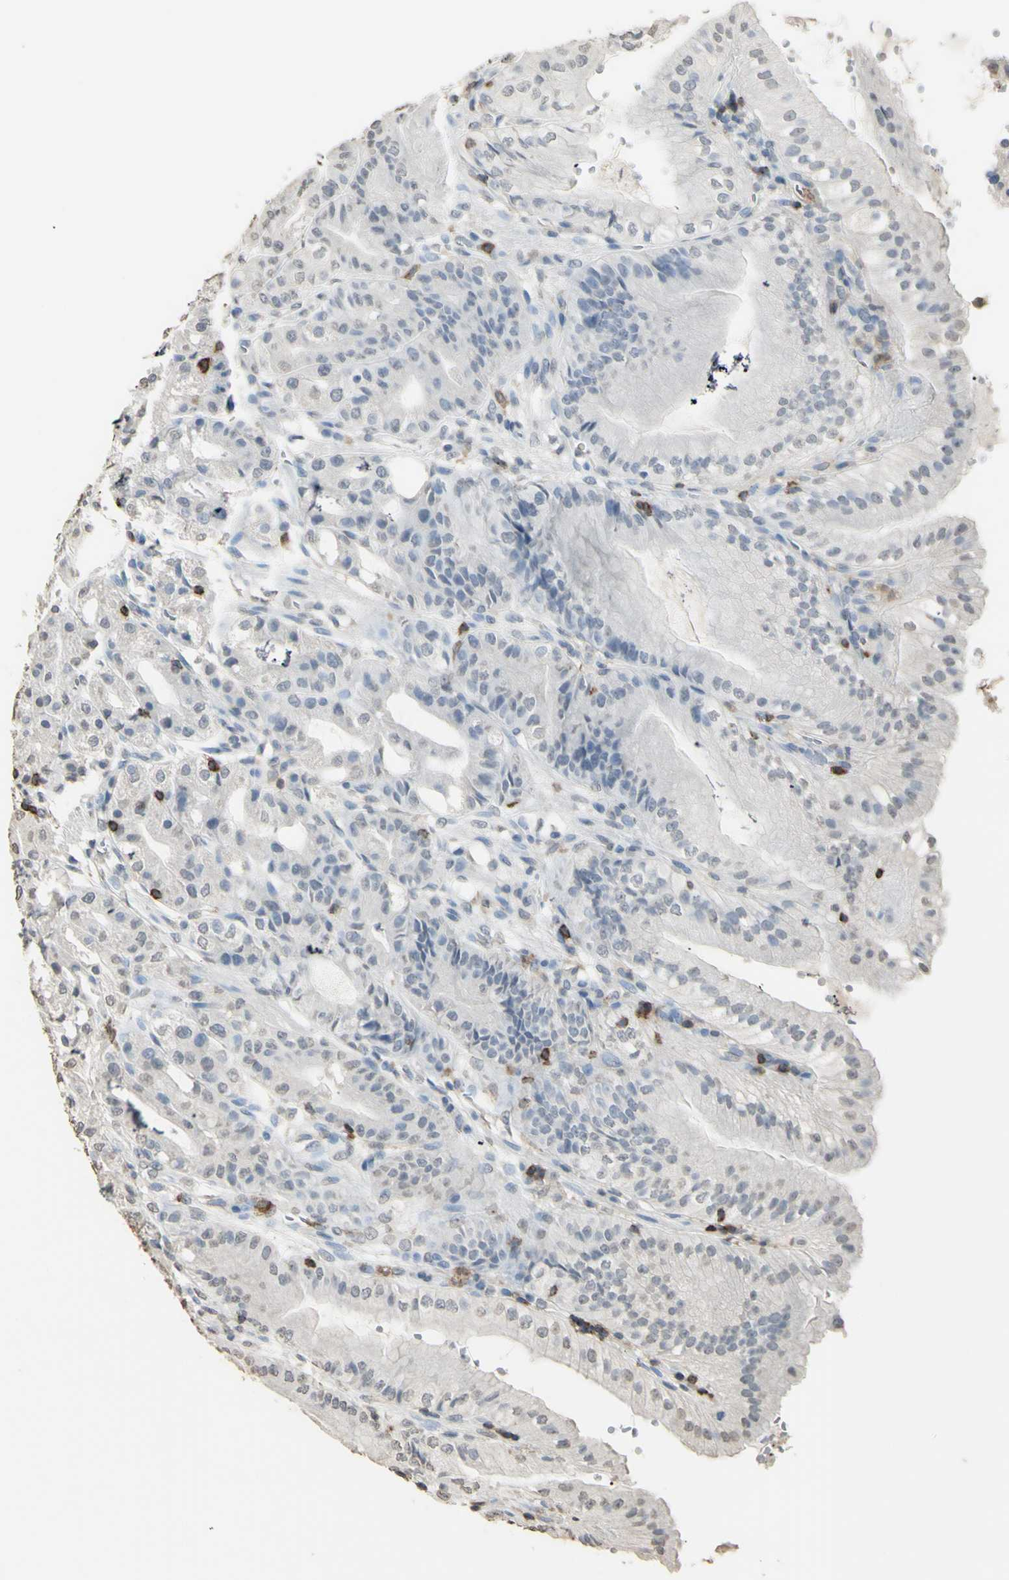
{"staining": {"intensity": "negative", "quantity": "none", "location": "none"}, "tissue": "stomach", "cell_type": "Glandular cells", "image_type": "normal", "snomed": [{"axis": "morphology", "description": "Normal tissue, NOS"}, {"axis": "topography", "description": "Stomach, lower"}], "caption": "This is an IHC photomicrograph of normal stomach. There is no staining in glandular cells.", "gene": "PSTPIP1", "patient": {"sex": "male", "age": 71}}